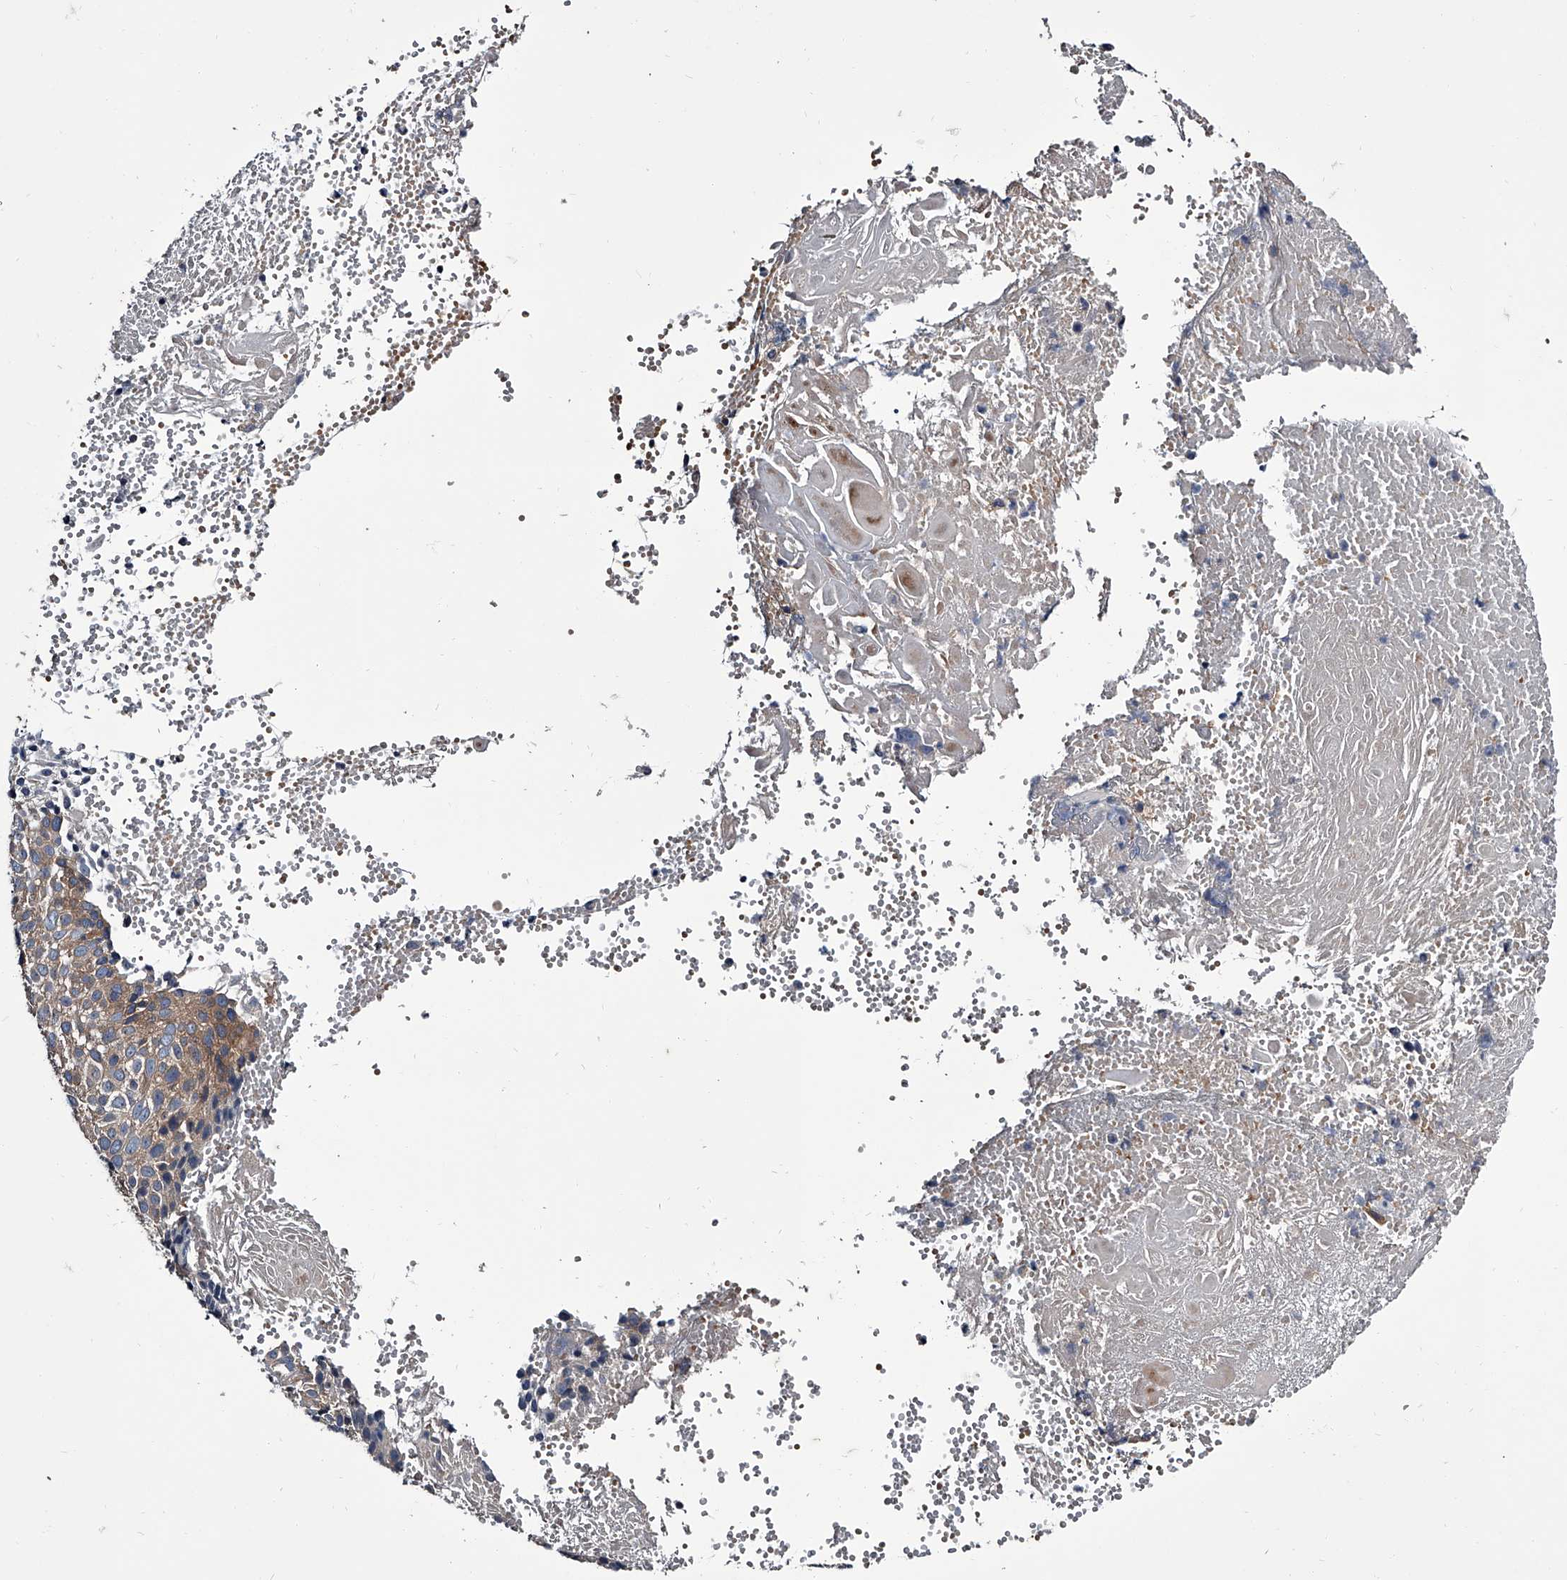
{"staining": {"intensity": "moderate", "quantity": "25%-75%", "location": "cytoplasmic/membranous"}, "tissue": "cervical cancer", "cell_type": "Tumor cells", "image_type": "cancer", "snomed": [{"axis": "morphology", "description": "Squamous cell carcinoma, NOS"}, {"axis": "topography", "description": "Cervix"}], "caption": "Squamous cell carcinoma (cervical) was stained to show a protein in brown. There is medium levels of moderate cytoplasmic/membranous positivity in approximately 25%-75% of tumor cells.", "gene": "GAPVD1", "patient": {"sex": "female", "age": 74}}